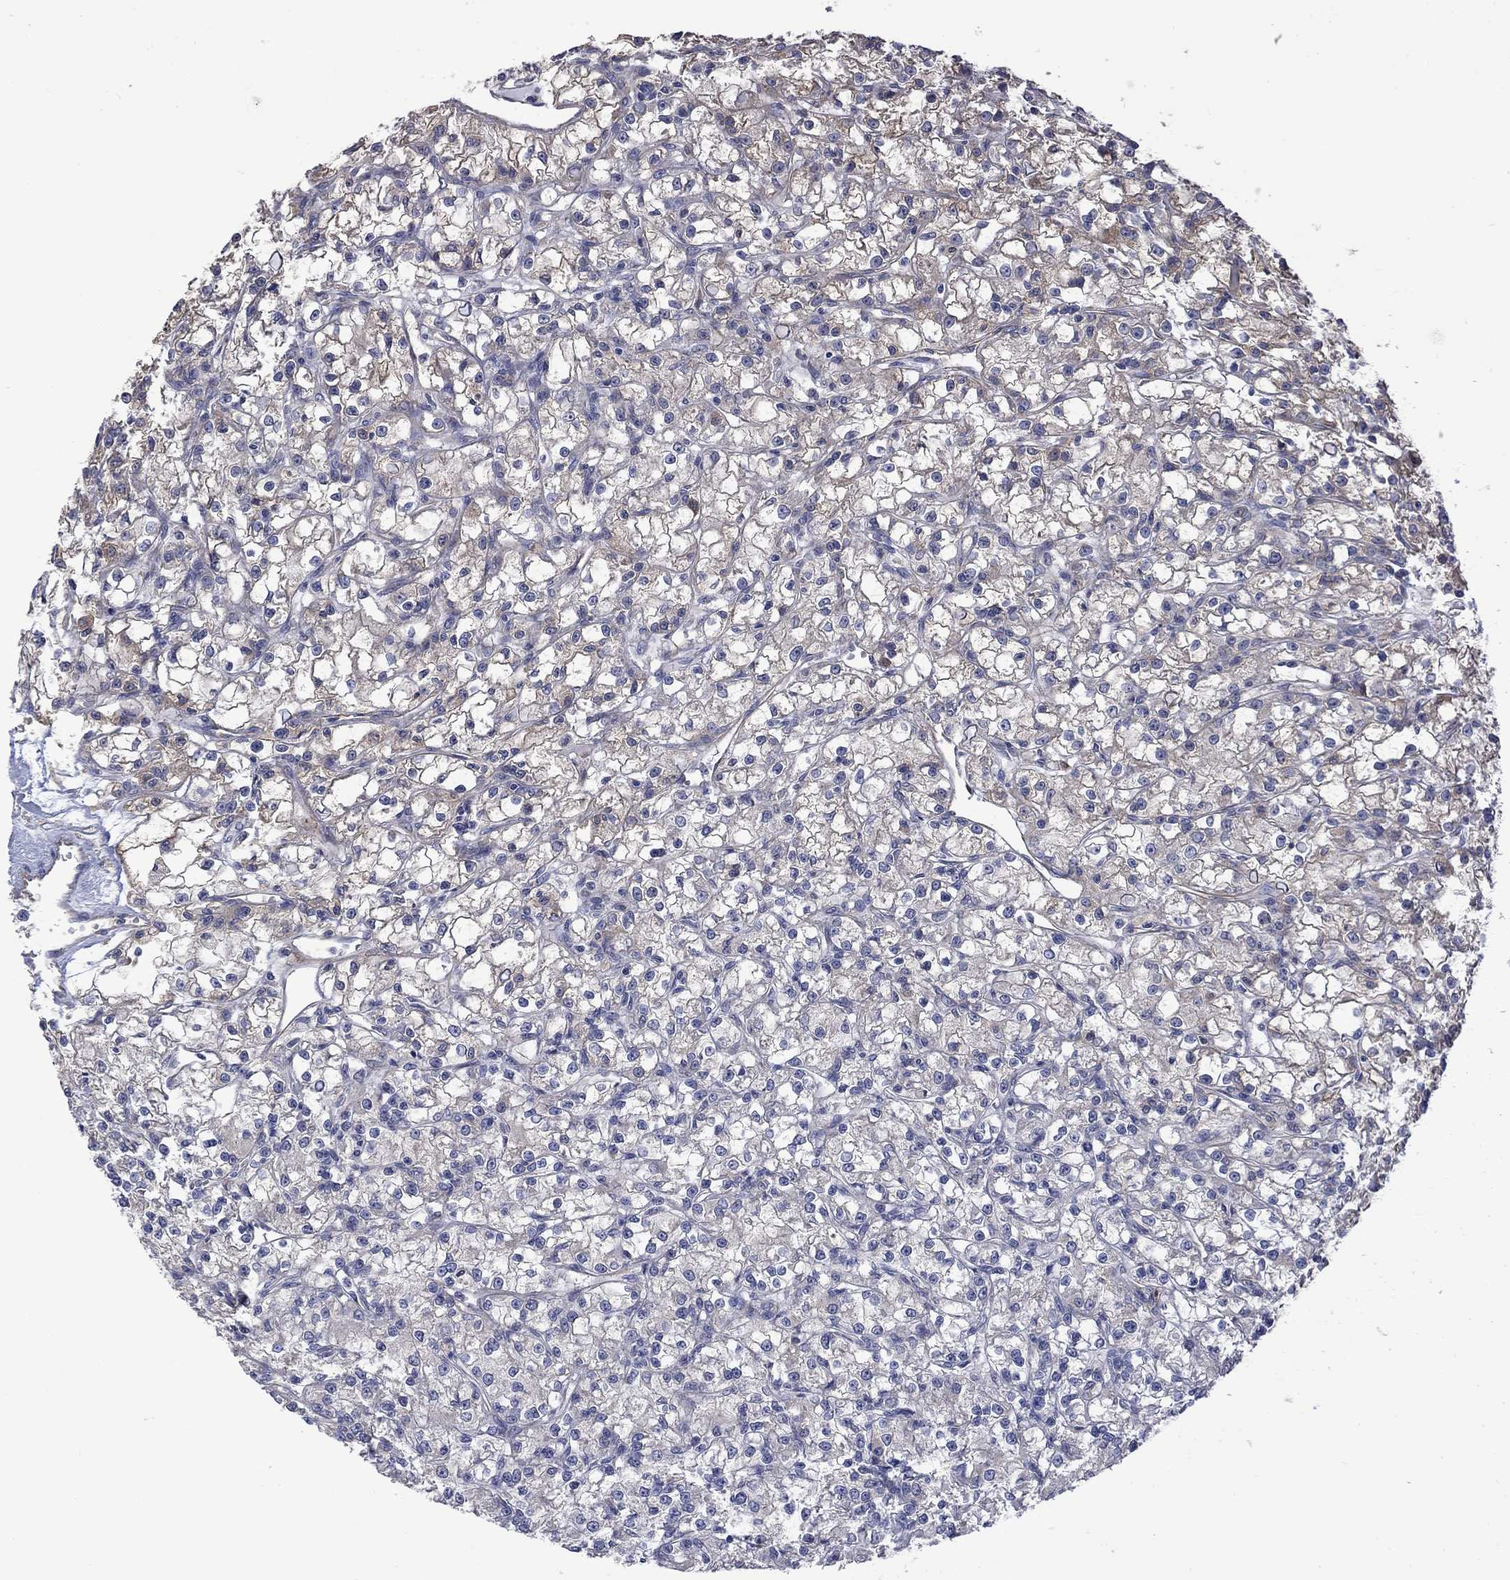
{"staining": {"intensity": "negative", "quantity": "none", "location": "none"}, "tissue": "renal cancer", "cell_type": "Tumor cells", "image_type": "cancer", "snomed": [{"axis": "morphology", "description": "Adenocarcinoma, NOS"}, {"axis": "topography", "description": "Kidney"}], "caption": "Tumor cells are negative for protein expression in human renal cancer. The staining was performed using DAB to visualize the protein expression in brown, while the nuclei were stained in blue with hematoxylin (Magnification: 20x).", "gene": "CAMKK2", "patient": {"sex": "female", "age": 59}}